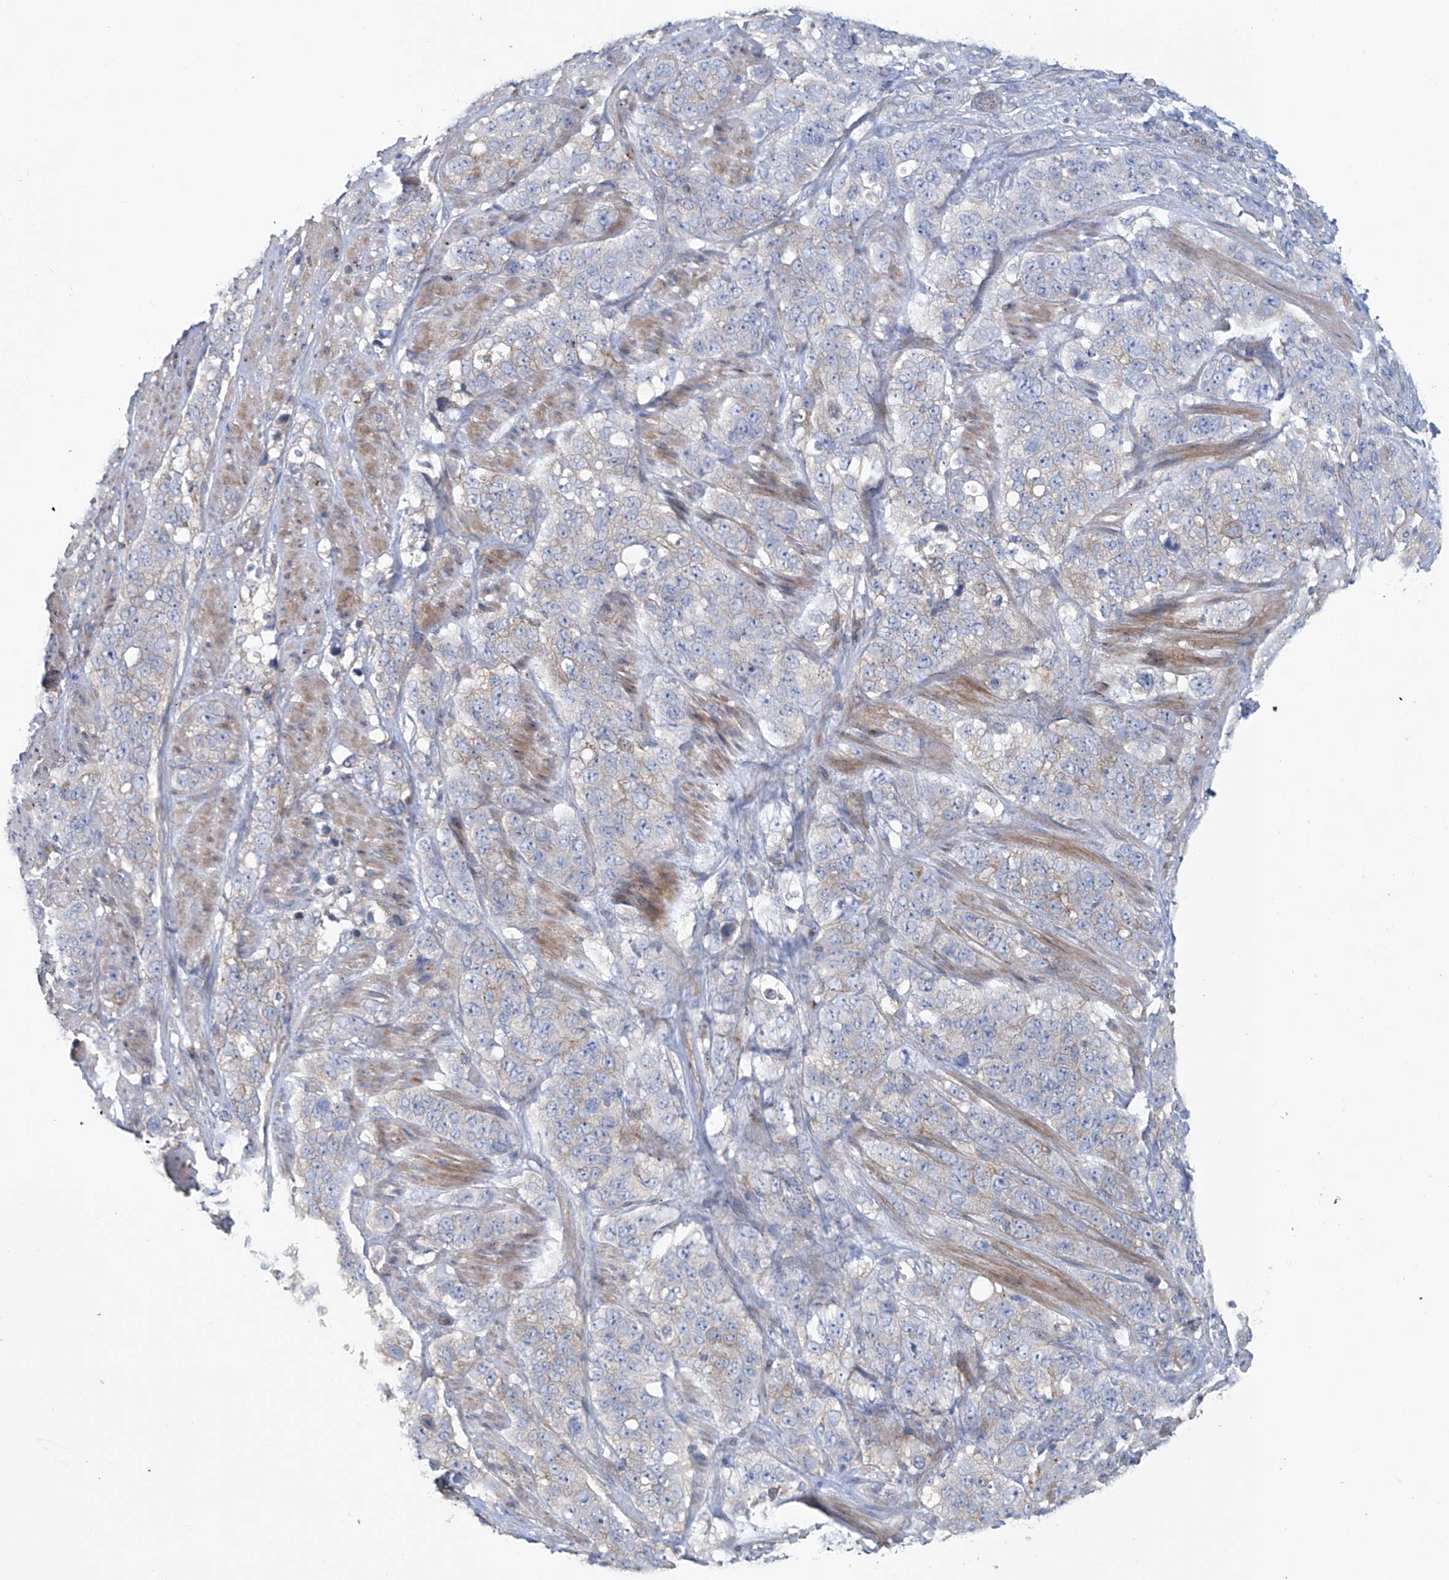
{"staining": {"intensity": "negative", "quantity": "none", "location": "none"}, "tissue": "stomach cancer", "cell_type": "Tumor cells", "image_type": "cancer", "snomed": [{"axis": "morphology", "description": "Adenocarcinoma, NOS"}, {"axis": "topography", "description": "Stomach"}], "caption": "This is an immunohistochemistry photomicrograph of adenocarcinoma (stomach). There is no staining in tumor cells.", "gene": "KLC4", "patient": {"sex": "male", "age": 48}}